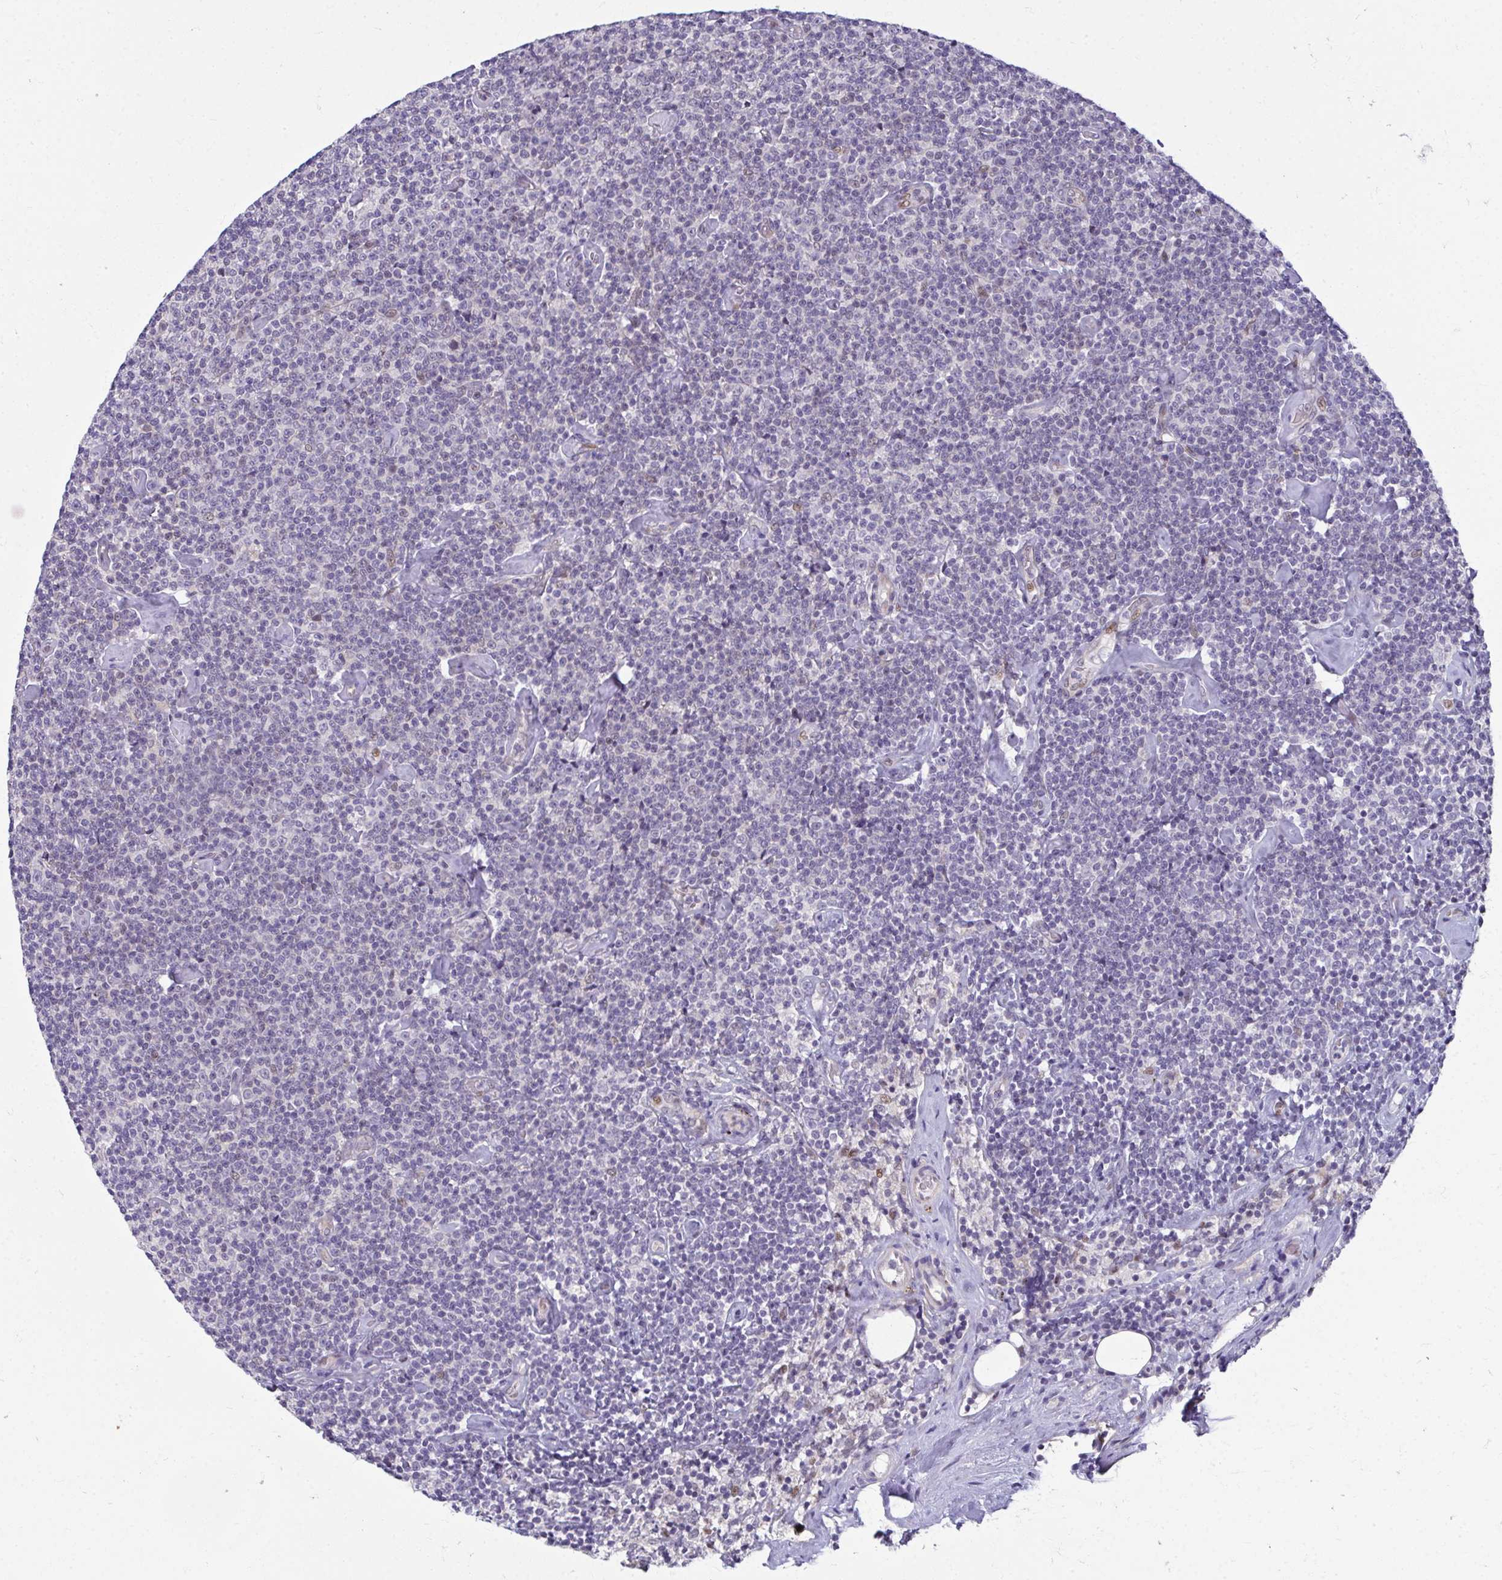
{"staining": {"intensity": "negative", "quantity": "none", "location": "none"}, "tissue": "lymphoma", "cell_type": "Tumor cells", "image_type": "cancer", "snomed": [{"axis": "morphology", "description": "Malignant lymphoma, non-Hodgkin's type, Low grade"}, {"axis": "topography", "description": "Lymph node"}], "caption": "High magnification brightfield microscopy of low-grade malignant lymphoma, non-Hodgkin's type stained with DAB (brown) and counterstained with hematoxylin (blue): tumor cells show no significant positivity. (DAB immunohistochemistry (IHC) with hematoxylin counter stain).", "gene": "ODF1", "patient": {"sex": "male", "age": 81}}